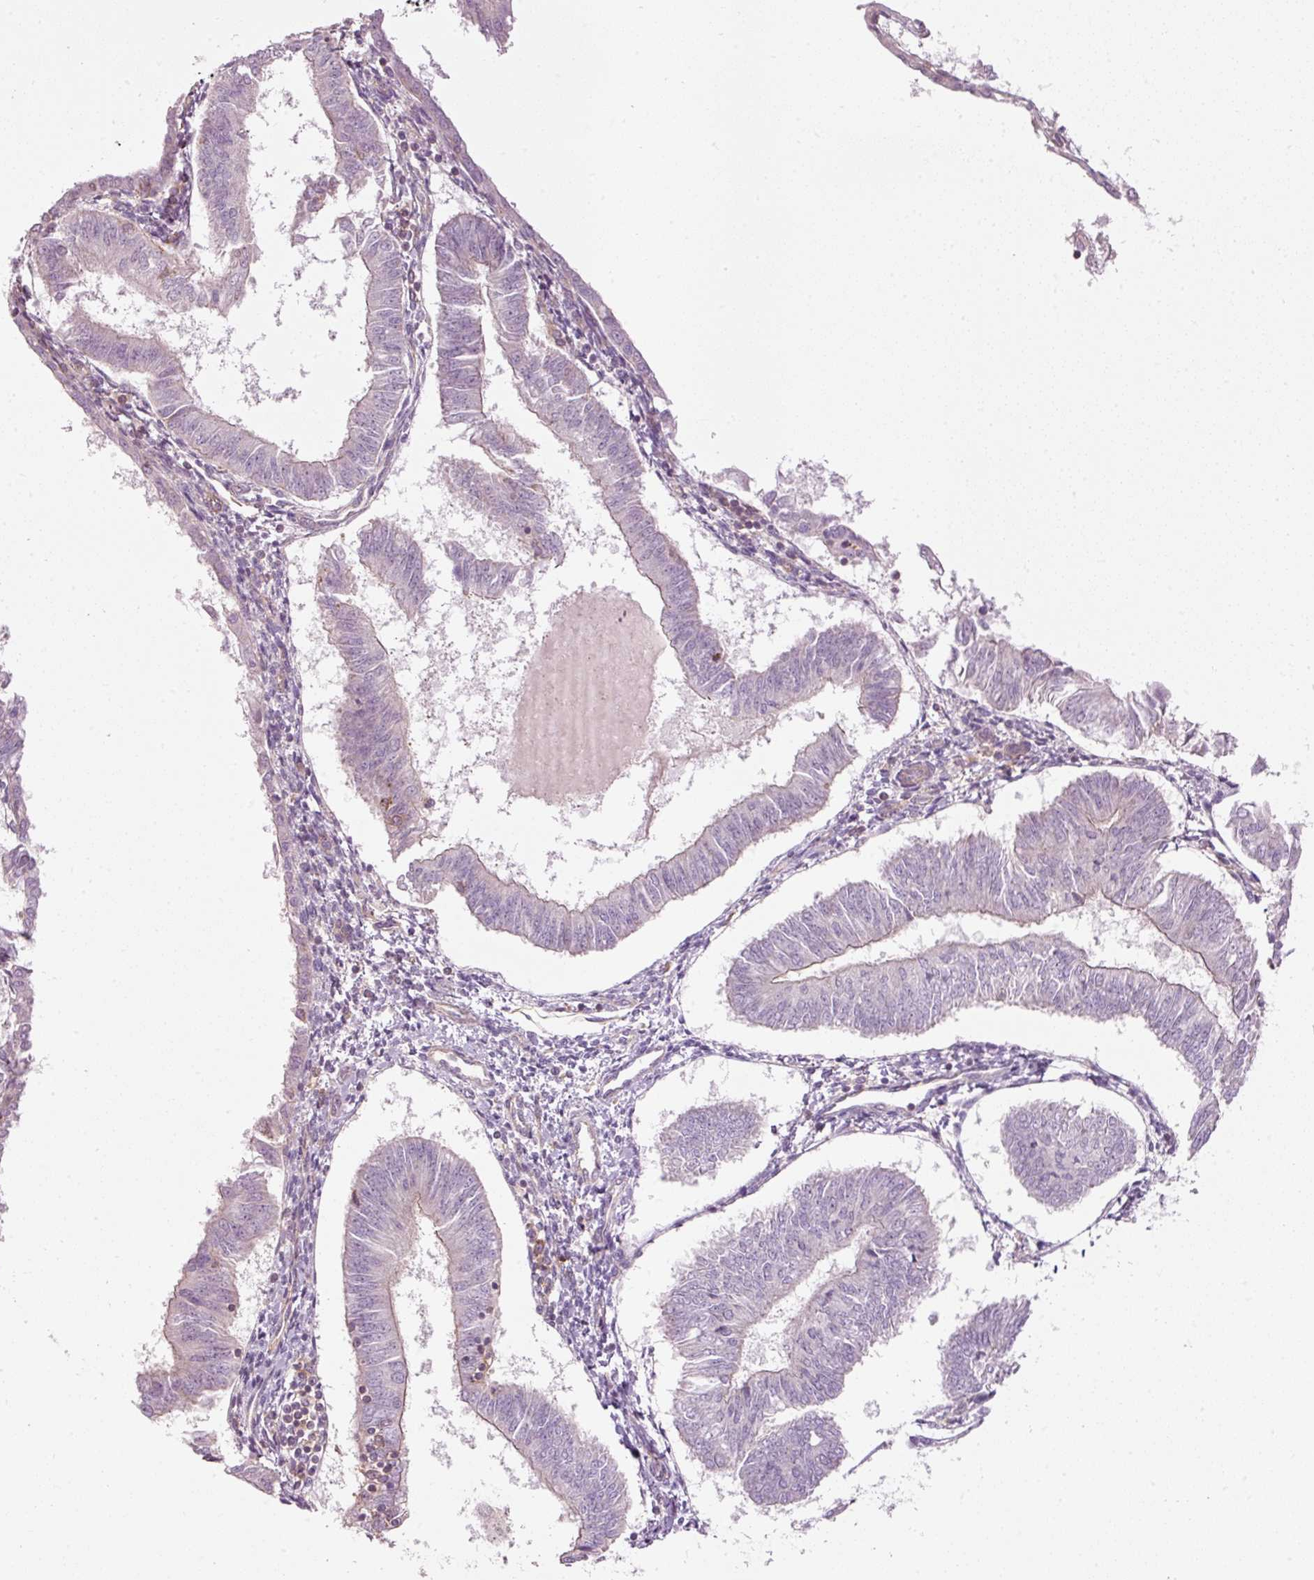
{"staining": {"intensity": "negative", "quantity": "none", "location": "none"}, "tissue": "endometrial cancer", "cell_type": "Tumor cells", "image_type": "cancer", "snomed": [{"axis": "morphology", "description": "Adenocarcinoma, NOS"}, {"axis": "topography", "description": "Endometrium"}], "caption": "Tumor cells are negative for brown protein staining in endometrial cancer.", "gene": "SIPA1", "patient": {"sex": "female", "age": 58}}